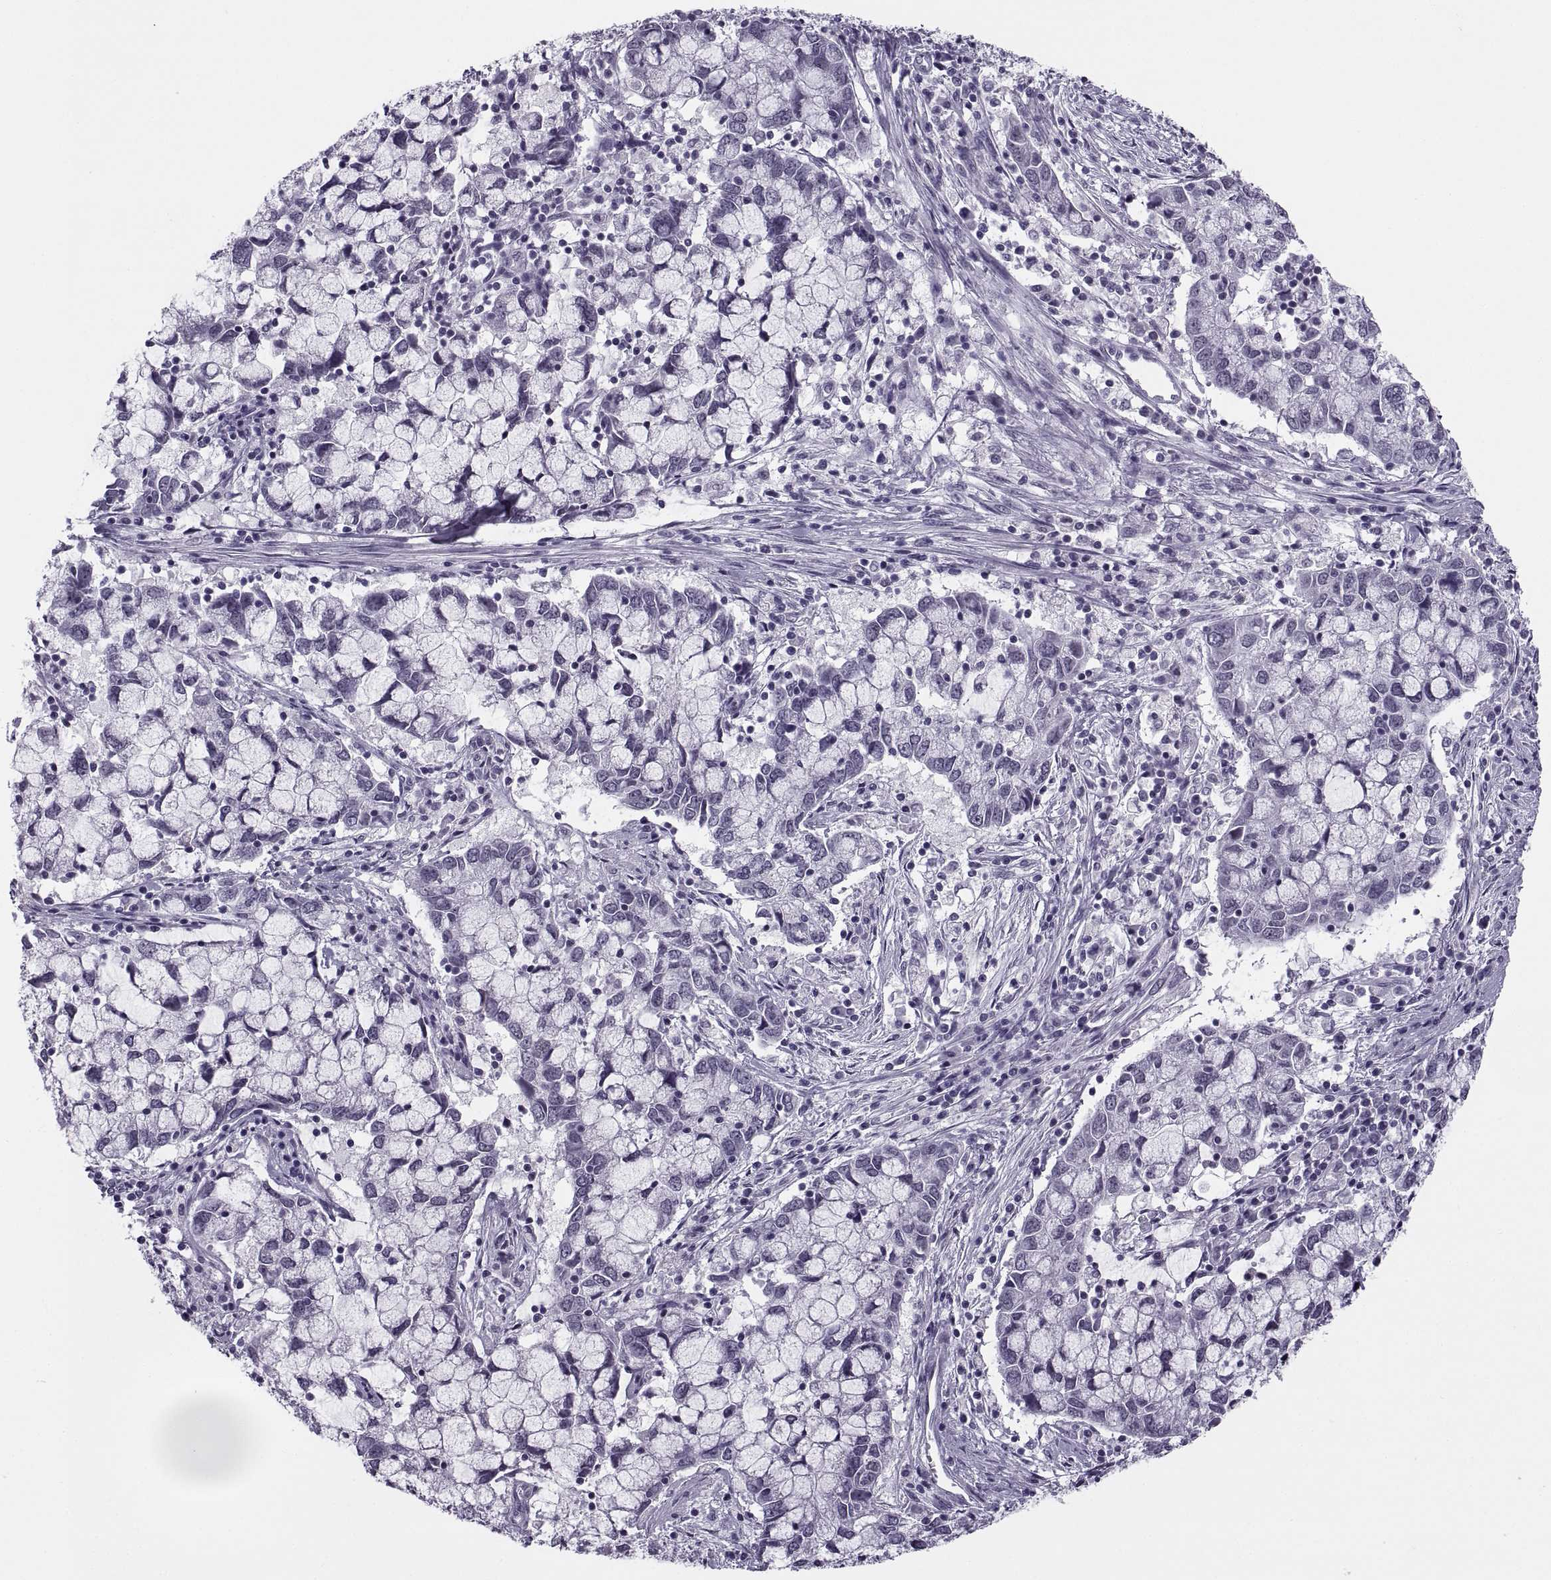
{"staining": {"intensity": "negative", "quantity": "none", "location": "none"}, "tissue": "cervical cancer", "cell_type": "Tumor cells", "image_type": "cancer", "snomed": [{"axis": "morphology", "description": "Adenocarcinoma, NOS"}, {"axis": "topography", "description": "Cervix"}], "caption": "Tumor cells show no significant positivity in cervical cancer.", "gene": "TBC1D3G", "patient": {"sex": "female", "age": 40}}